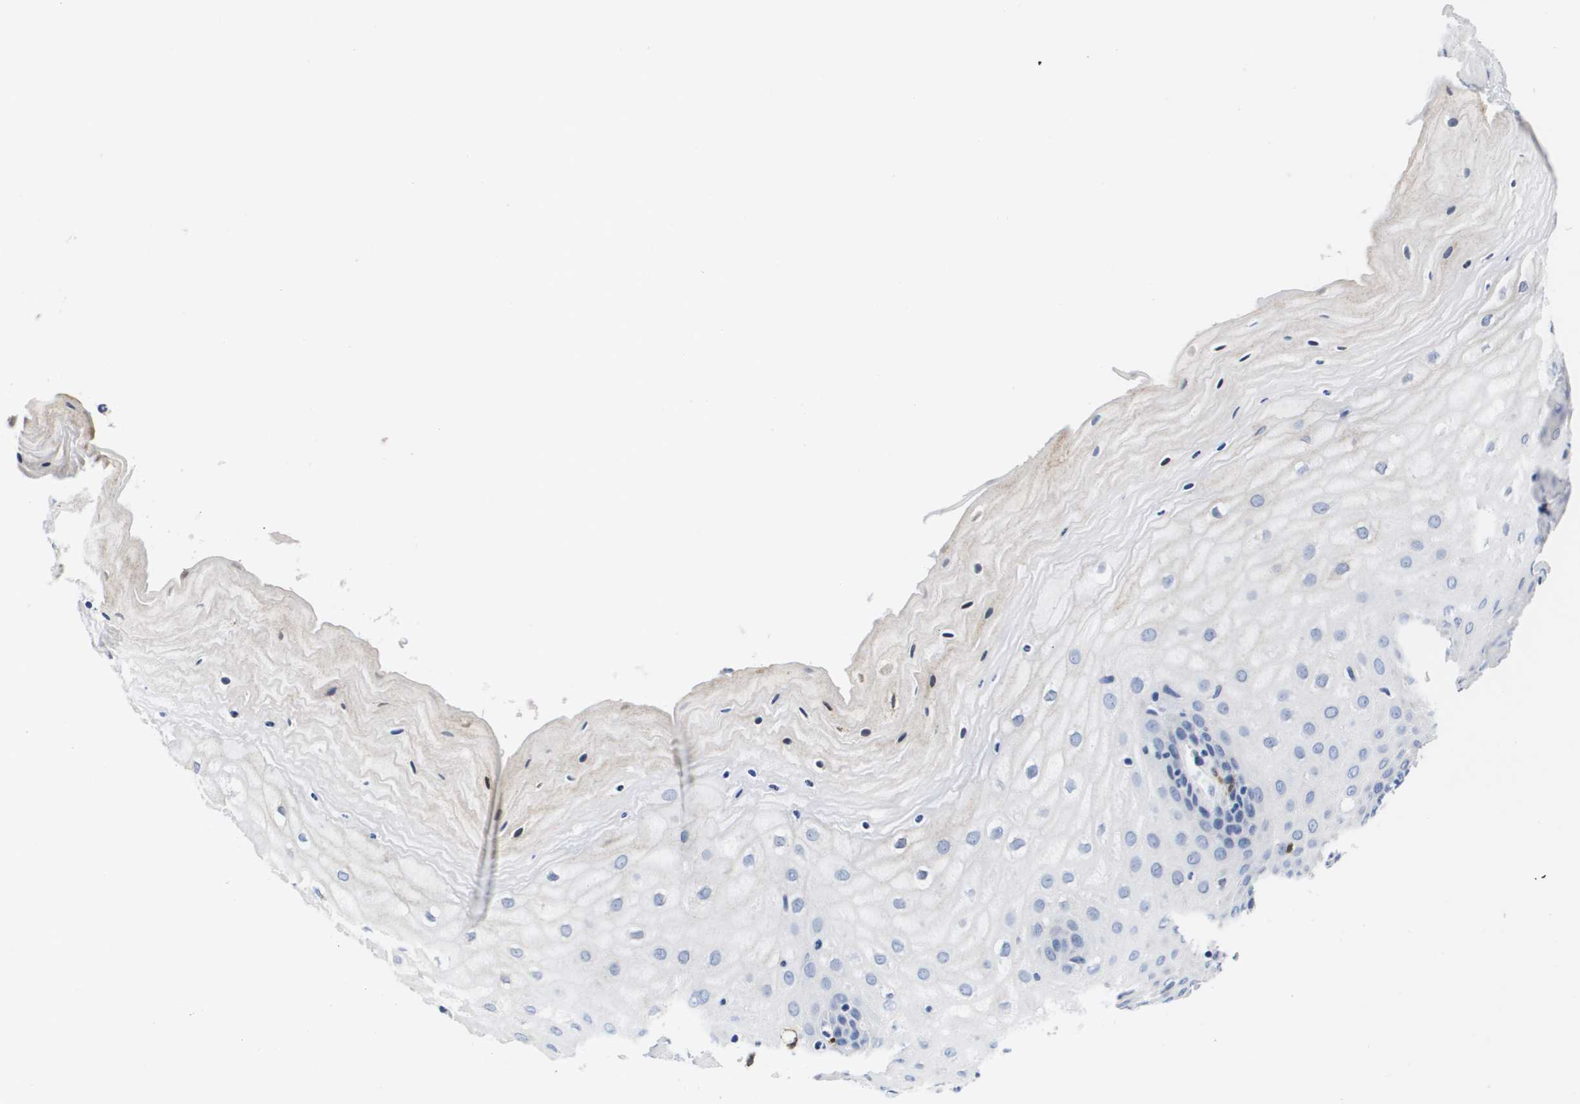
{"staining": {"intensity": "negative", "quantity": "none", "location": "none"}, "tissue": "cervix", "cell_type": "Glandular cells", "image_type": "normal", "snomed": [{"axis": "morphology", "description": "Normal tissue, NOS"}, {"axis": "topography", "description": "Cervix"}], "caption": "DAB (3,3'-diaminobenzidine) immunohistochemical staining of benign human cervix demonstrates no significant positivity in glandular cells.", "gene": "HMOX1", "patient": {"sex": "female", "age": 55}}